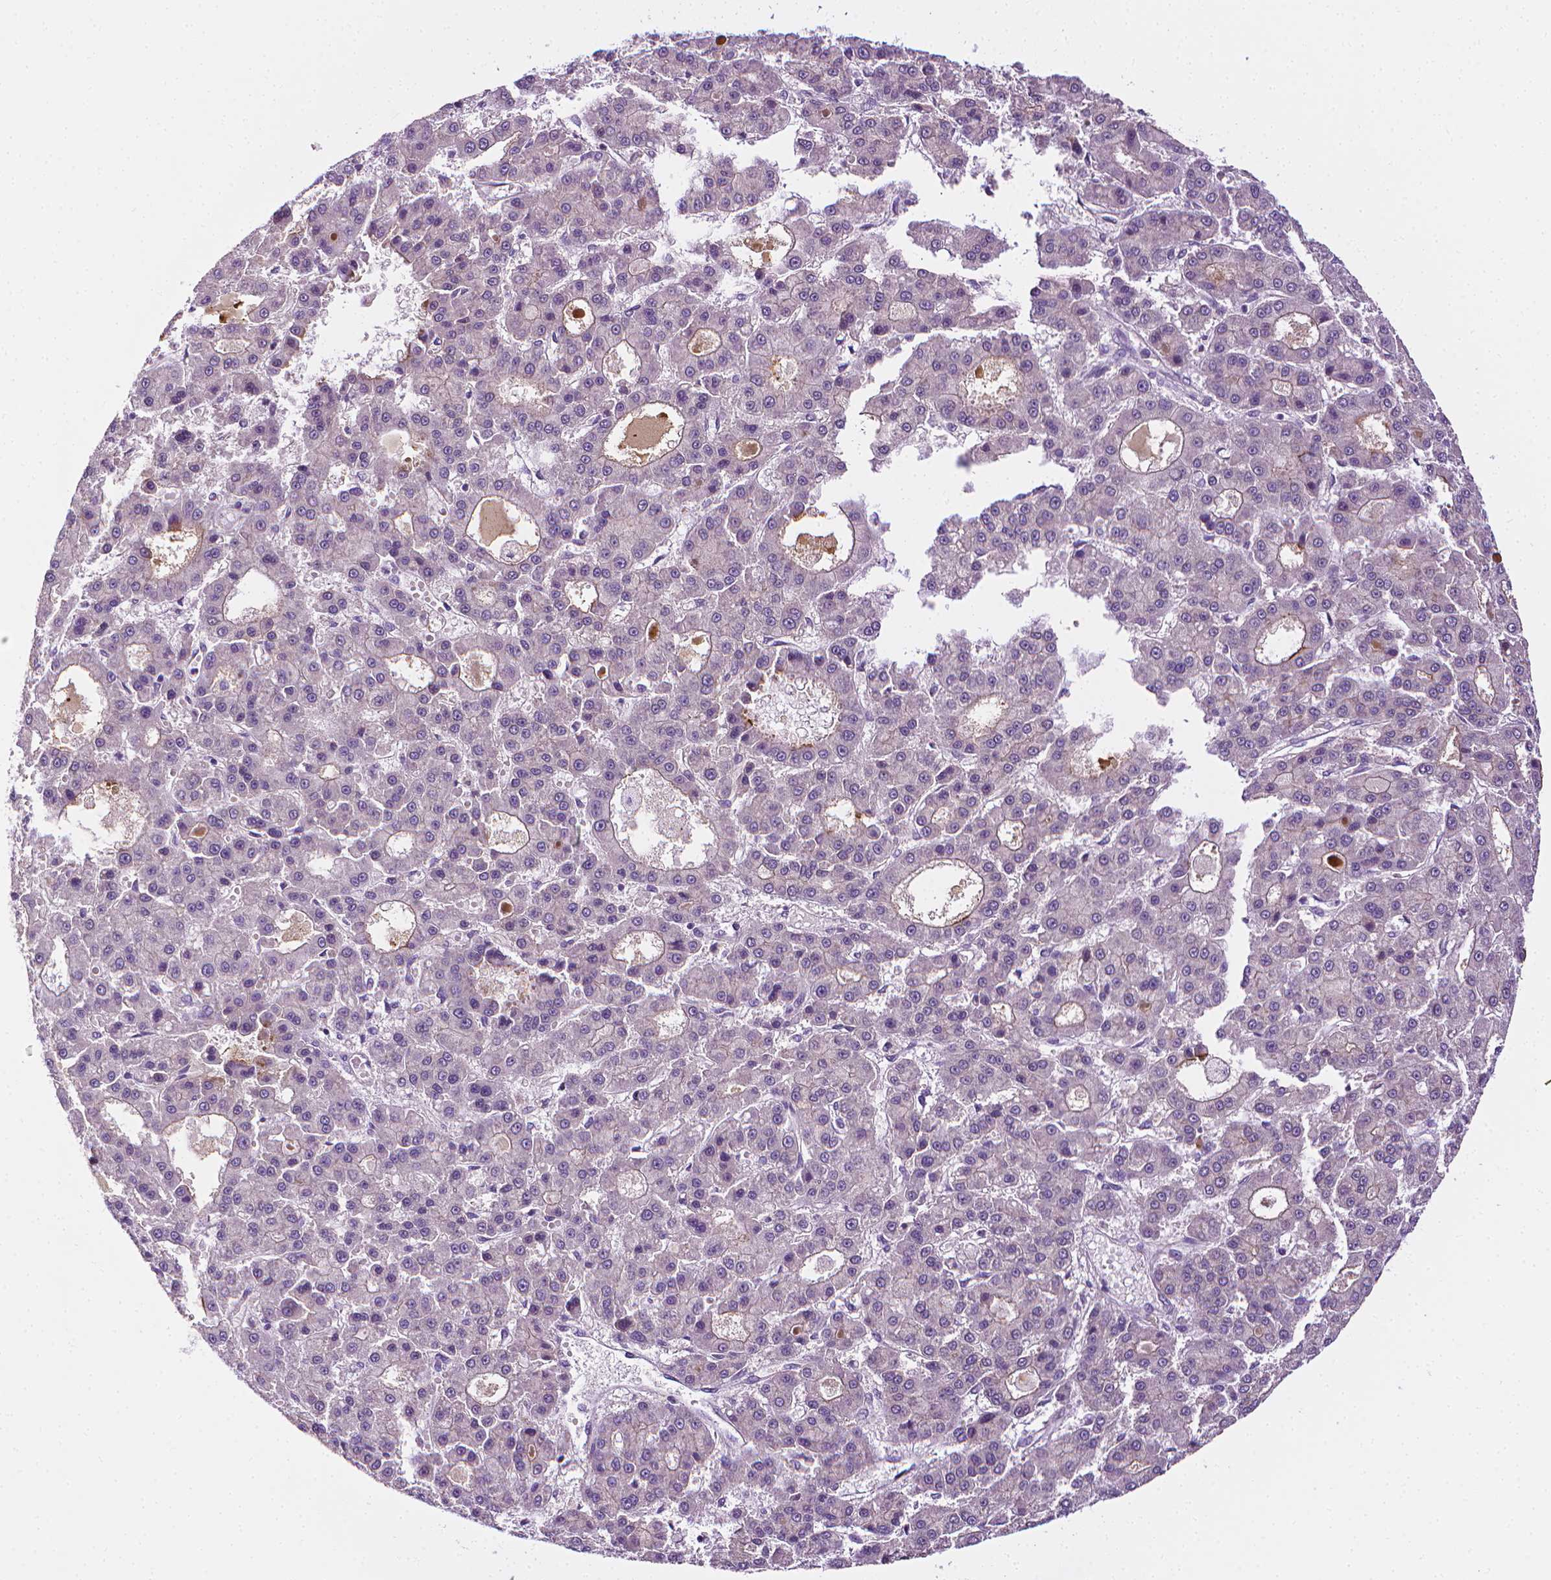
{"staining": {"intensity": "negative", "quantity": "none", "location": "none"}, "tissue": "liver cancer", "cell_type": "Tumor cells", "image_type": "cancer", "snomed": [{"axis": "morphology", "description": "Carcinoma, Hepatocellular, NOS"}, {"axis": "topography", "description": "Liver"}], "caption": "Immunohistochemistry (IHC) of liver cancer (hepatocellular carcinoma) reveals no positivity in tumor cells.", "gene": "MCOLN3", "patient": {"sex": "male", "age": 70}}